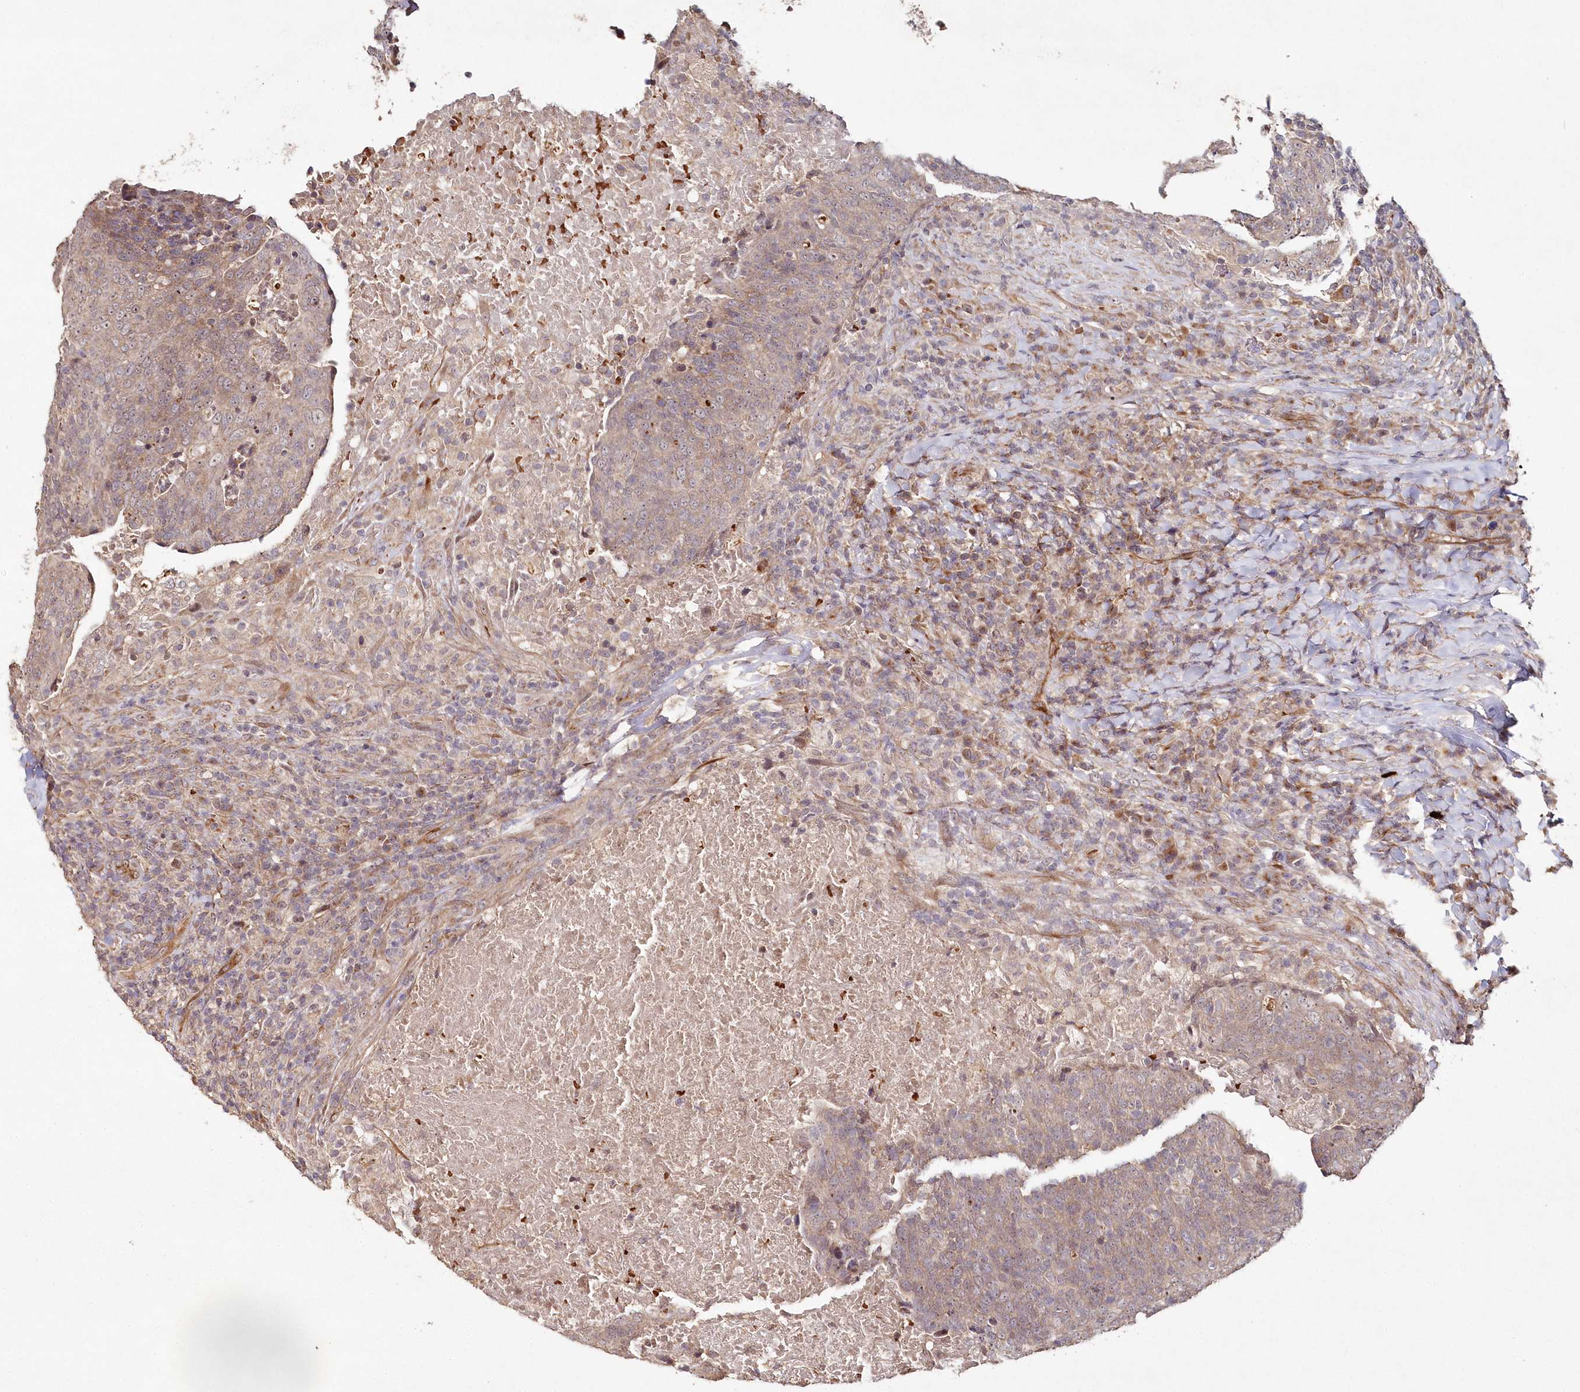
{"staining": {"intensity": "weak", "quantity": ">75%", "location": "cytoplasmic/membranous"}, "tissue": "head and neck cancer", "cell_type": "Tumor cells", "image_type": "cancer", "snomed": [{"axis": "morphology", "description": "Squamous cell carcinoma, NOS"}, {"axis": "morphology", "description": "Squamous cell carcinoma, metastatic, NOS"}, {"axis": "topography", "description": "Lymph node"}, {"axis": "topography", "description": "Head-Neck"}], "caption": "Protein expression by immunohistochemistry (IHC) reveals weak cytoplasmic/membranous positivity in about >75% of tumor cells in head and neck cancer.", "gene": "HYCC2", "patient": {"sex": "male", "age": 62}}